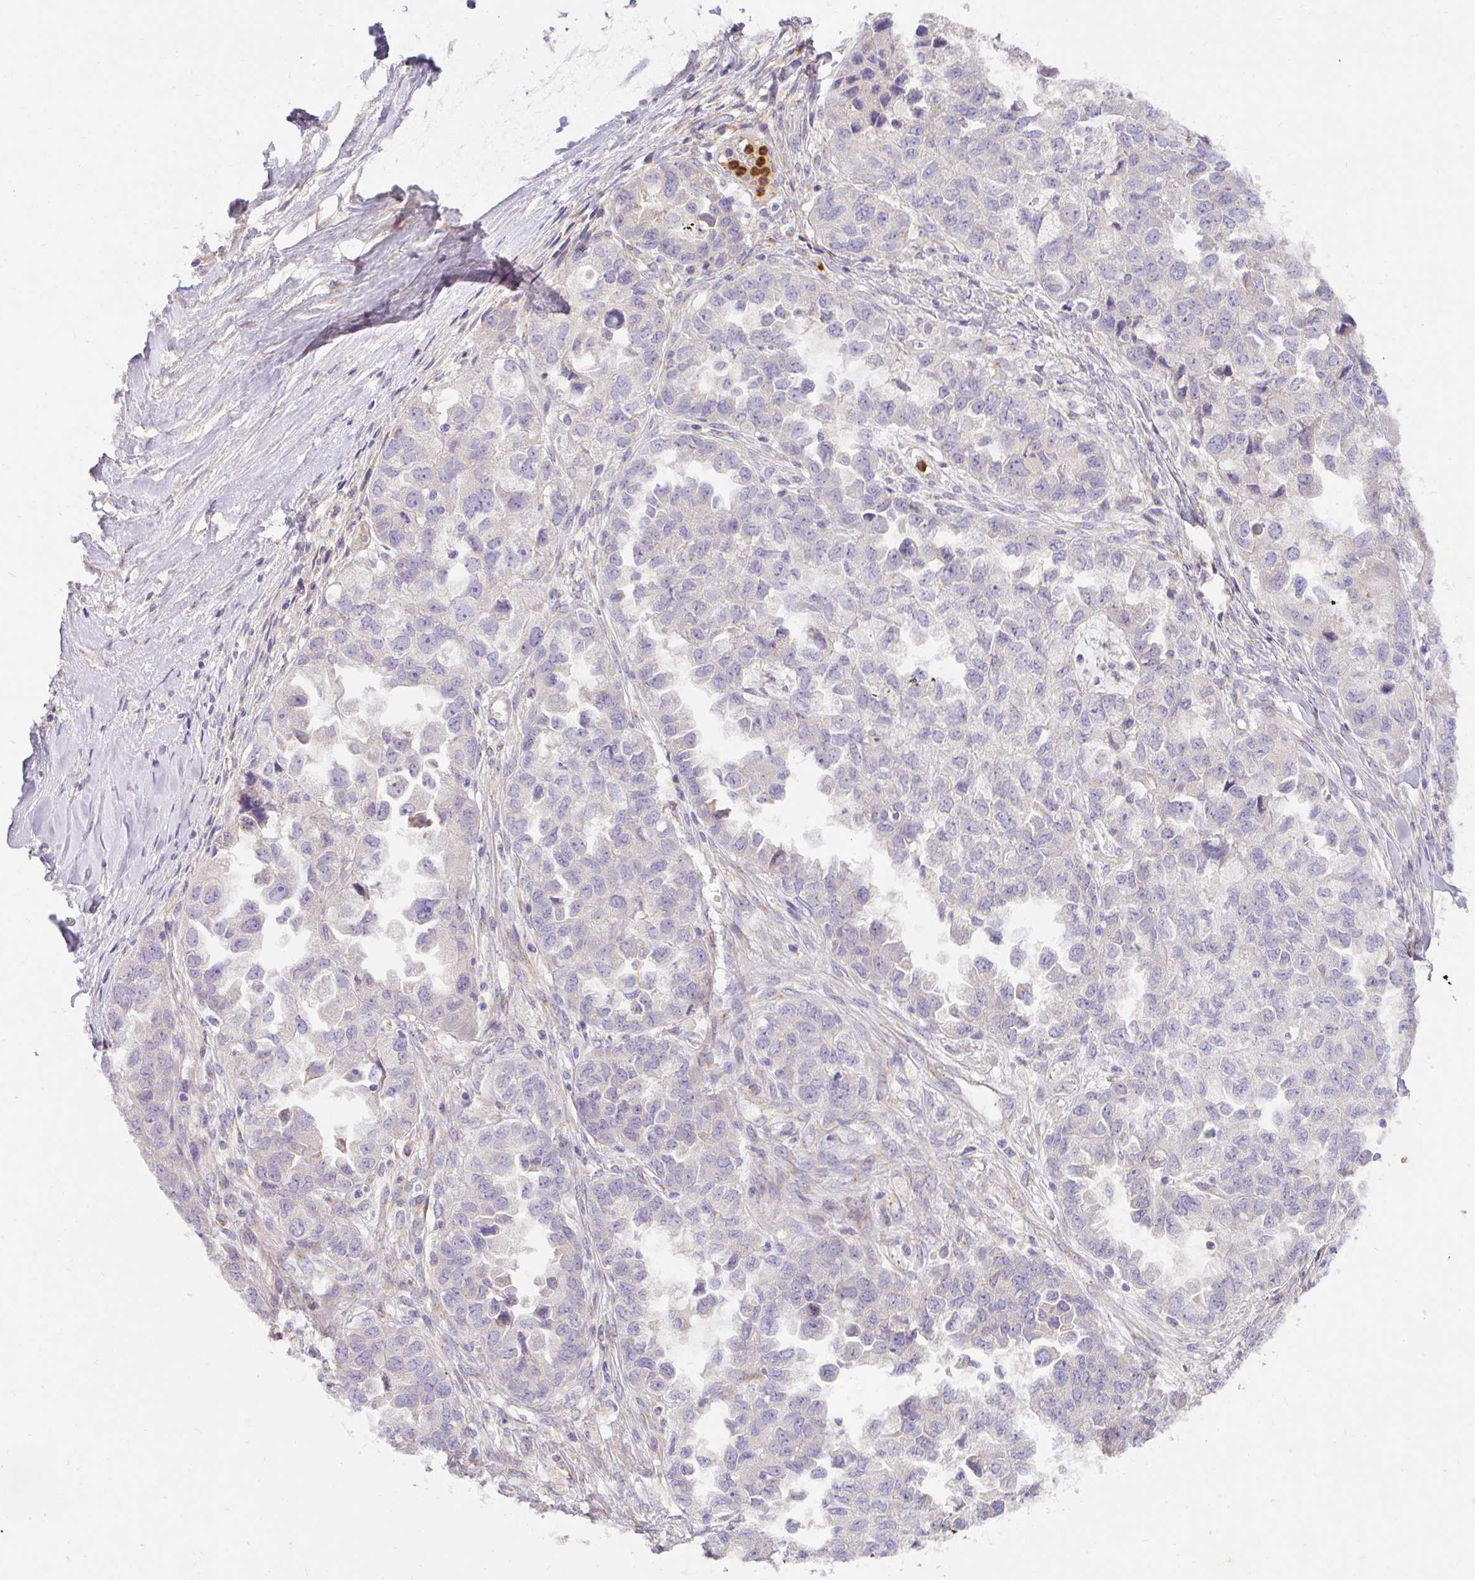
{"staining": {"intensity": "negative", "quantity": "none", "location": "none"}, "tissue": "ovarian cancer", "cell_type": "Tumor cells", "image_type": "cancer", "snomed": [{"axis": "morphology", "description": "Cystadenocarcinoma, serous, NOS"}, {"axis": "topography", "description": "Ovary"}], "caption": "Tumor cells show no significant staining in ovarian cancer. (Immunohistochemistry (ihc), brightfield microscopy, high magnification).", "gene": "CRISP3", "patient": {"sex": "female", "age": 84}}